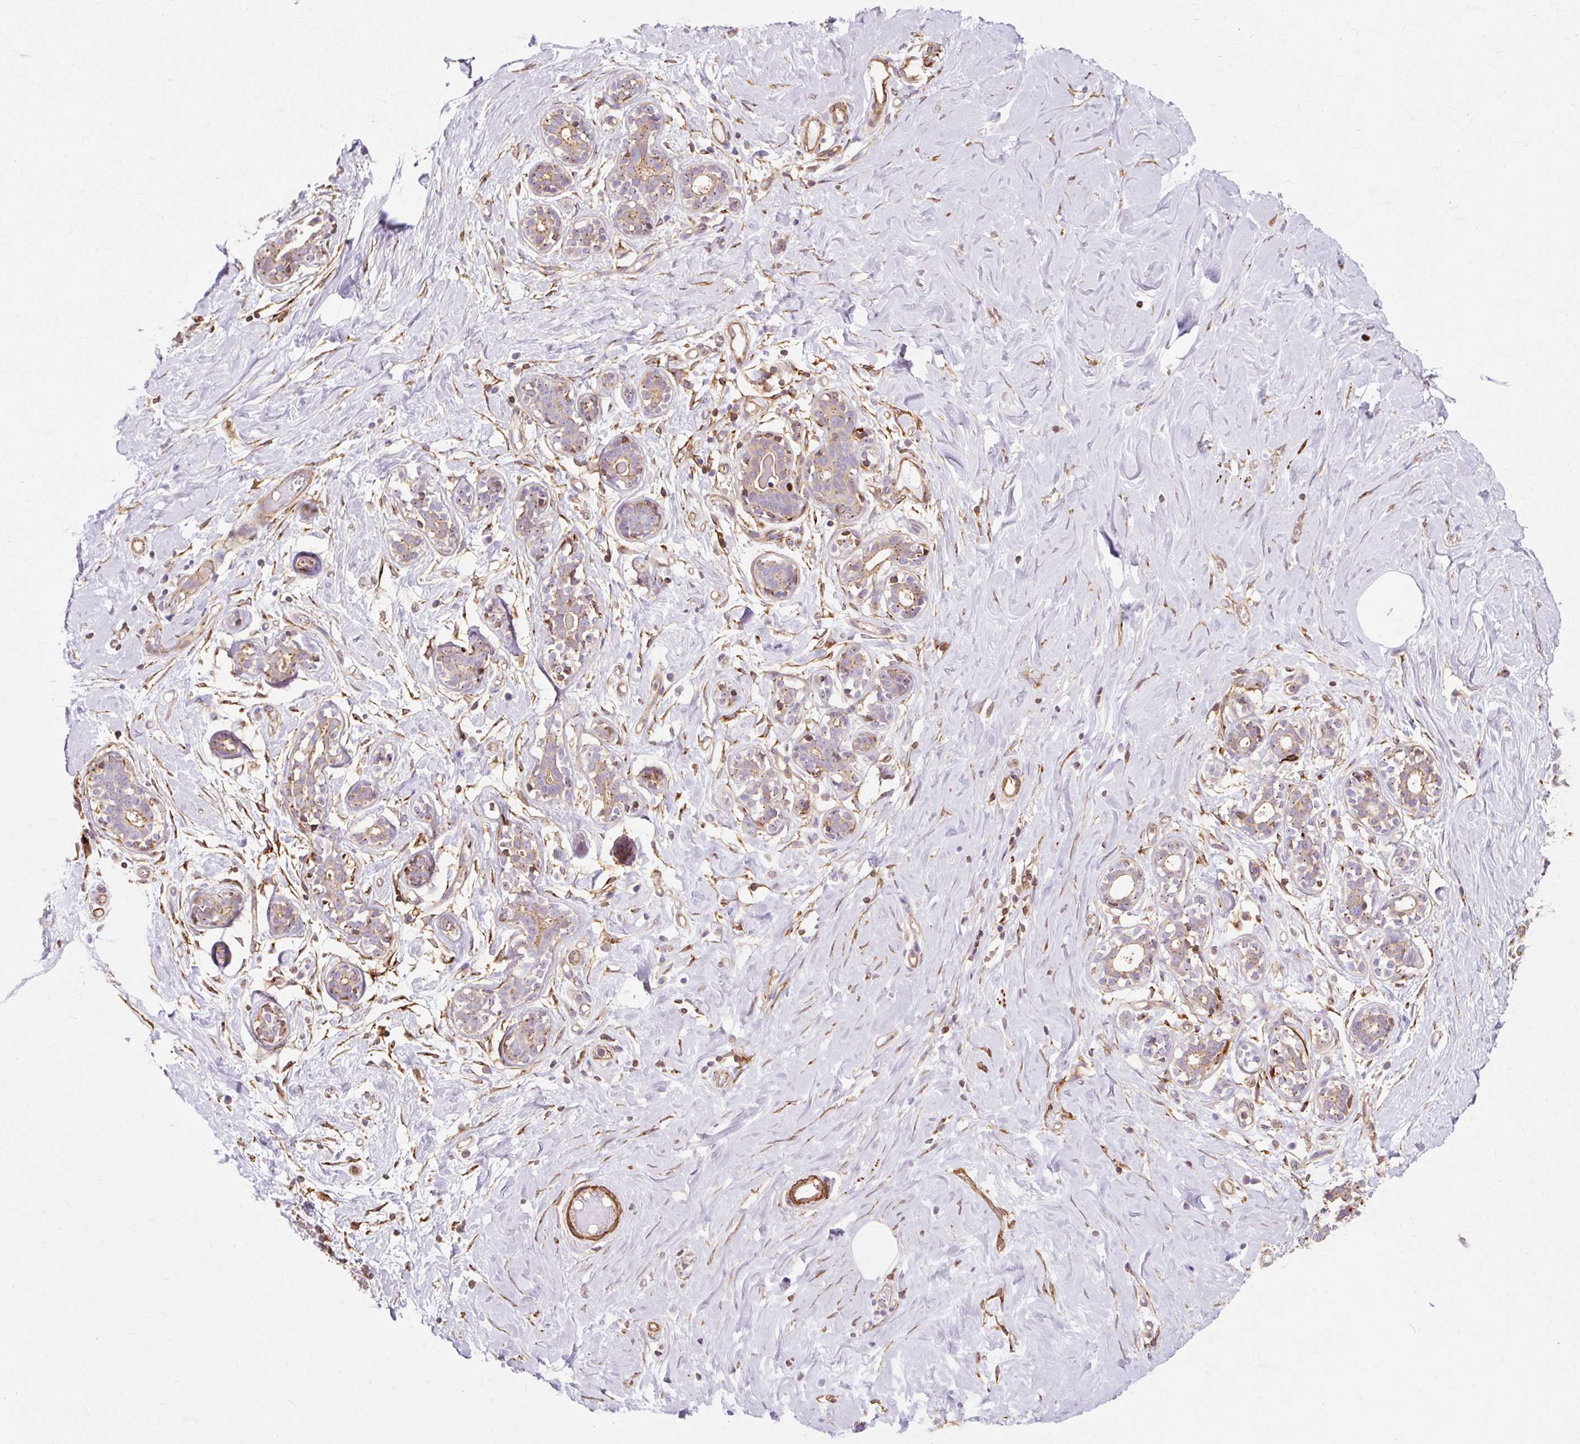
{"staining": {"intensity": "negative", "quantity": "none", "location": "none"}, "tissue": "breast", "cell_type": "Adipocytes", "image_type": "normal", "snomed": [{"axis": "morphology", "description": "Normal tissue, NOS"}, {"axis": "topography", "description": "Breast"}], "caption": "High power microscopy histopathology image of an immunohistochemistry histopathology image of benign breast, revealing no significant positivity in adipocytes.", "gene": "TBC1D2B", "patient": {"sex": "female", "age": 27}}